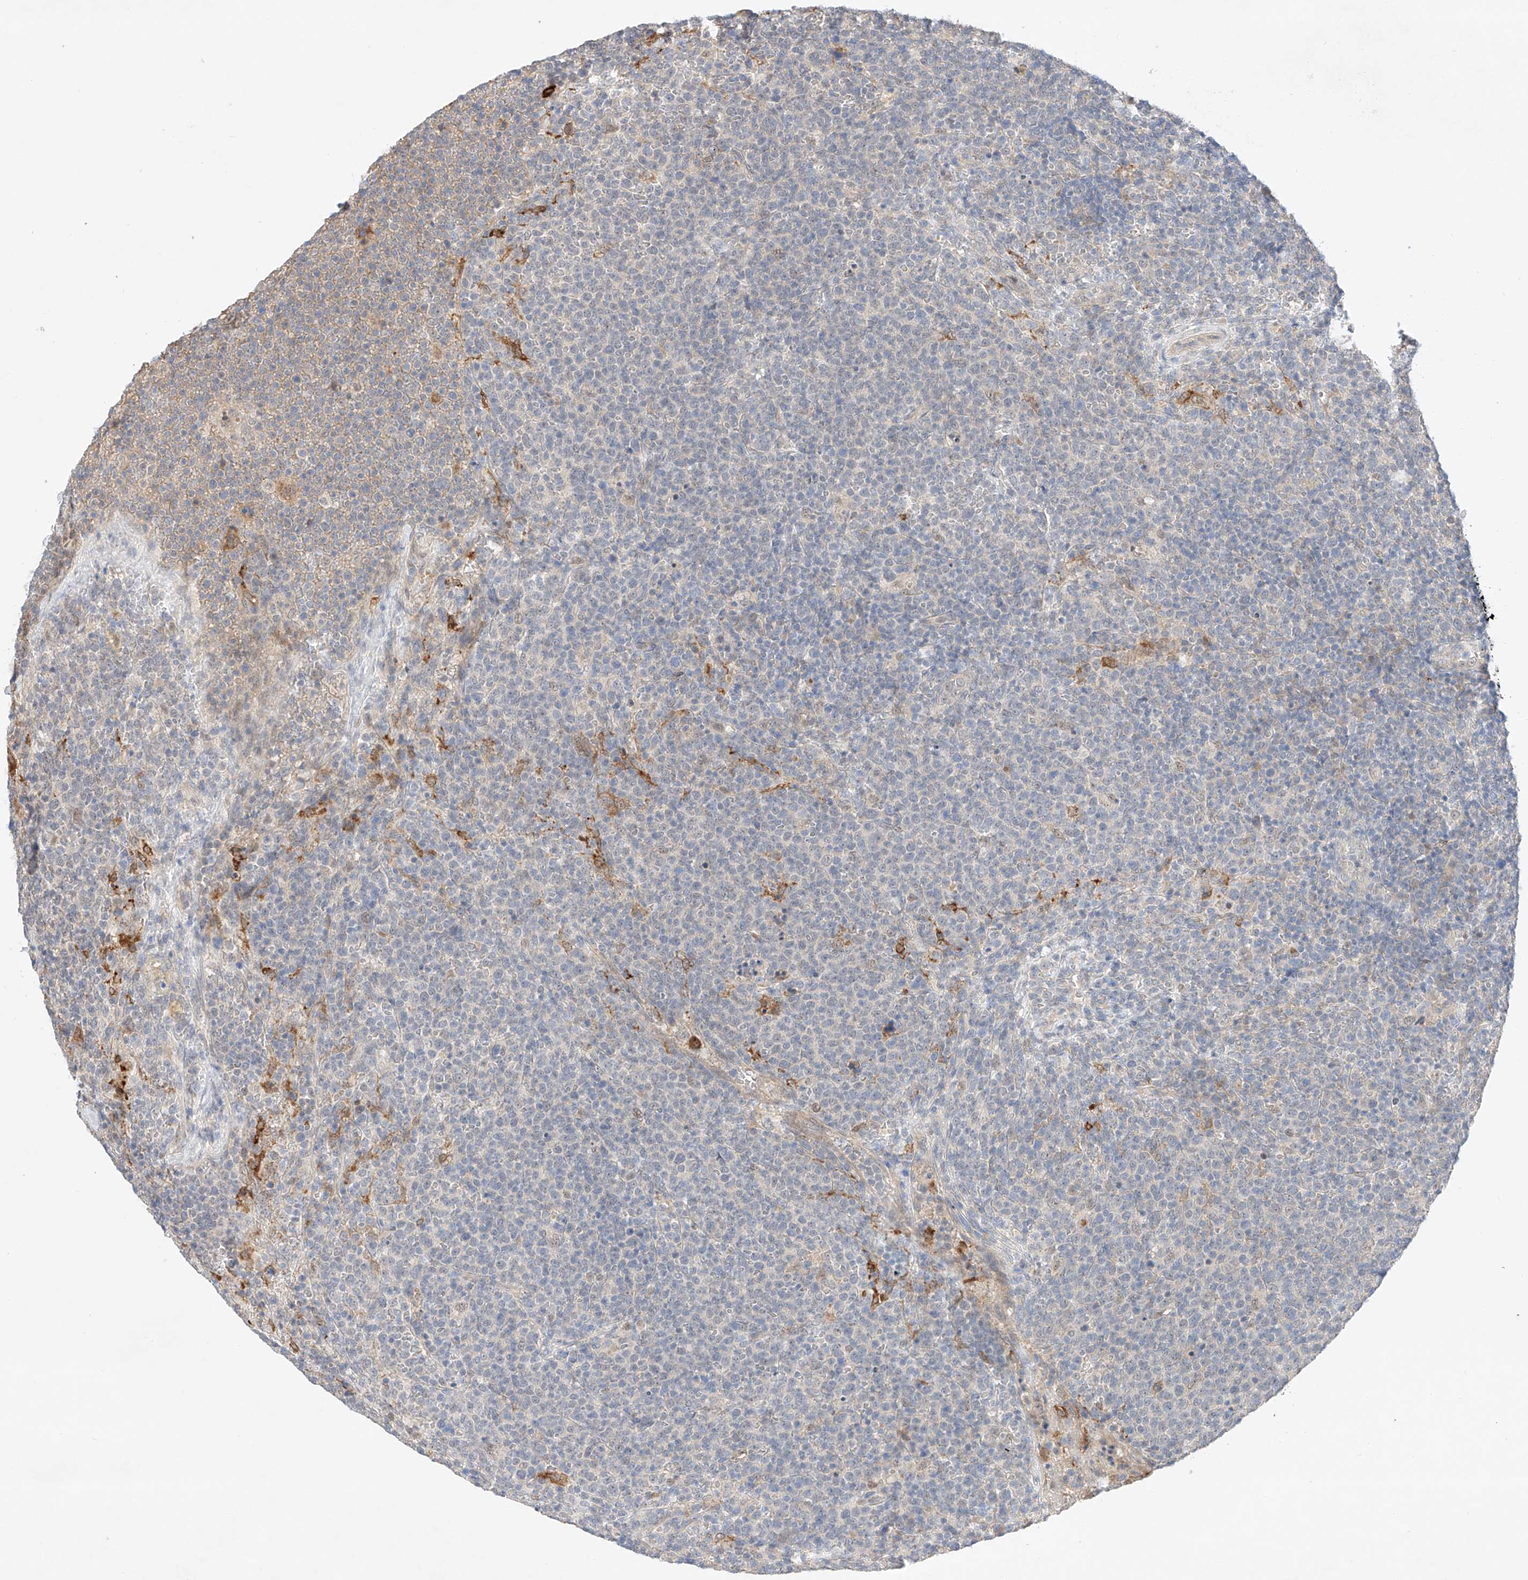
{"staining": {"intensity": "negative", "quantity": "none", "location": "none"}, "tissue": "lymphoma", "cell_type": "Tumor cells", "image_type": "cancer", "snomed": [{"axis": "morphology", "description": "Malignant lymphoma, non-Hodgkin's type, High grade"}, {"axis": "topography", "description": "Lymph node"}], "caption": "A micrograph of lymphoma stained for a protein reveals no brown staining in tumor cells.", "gene": "IL22RA2", "patient": {"sex": "male", "age": 61}}